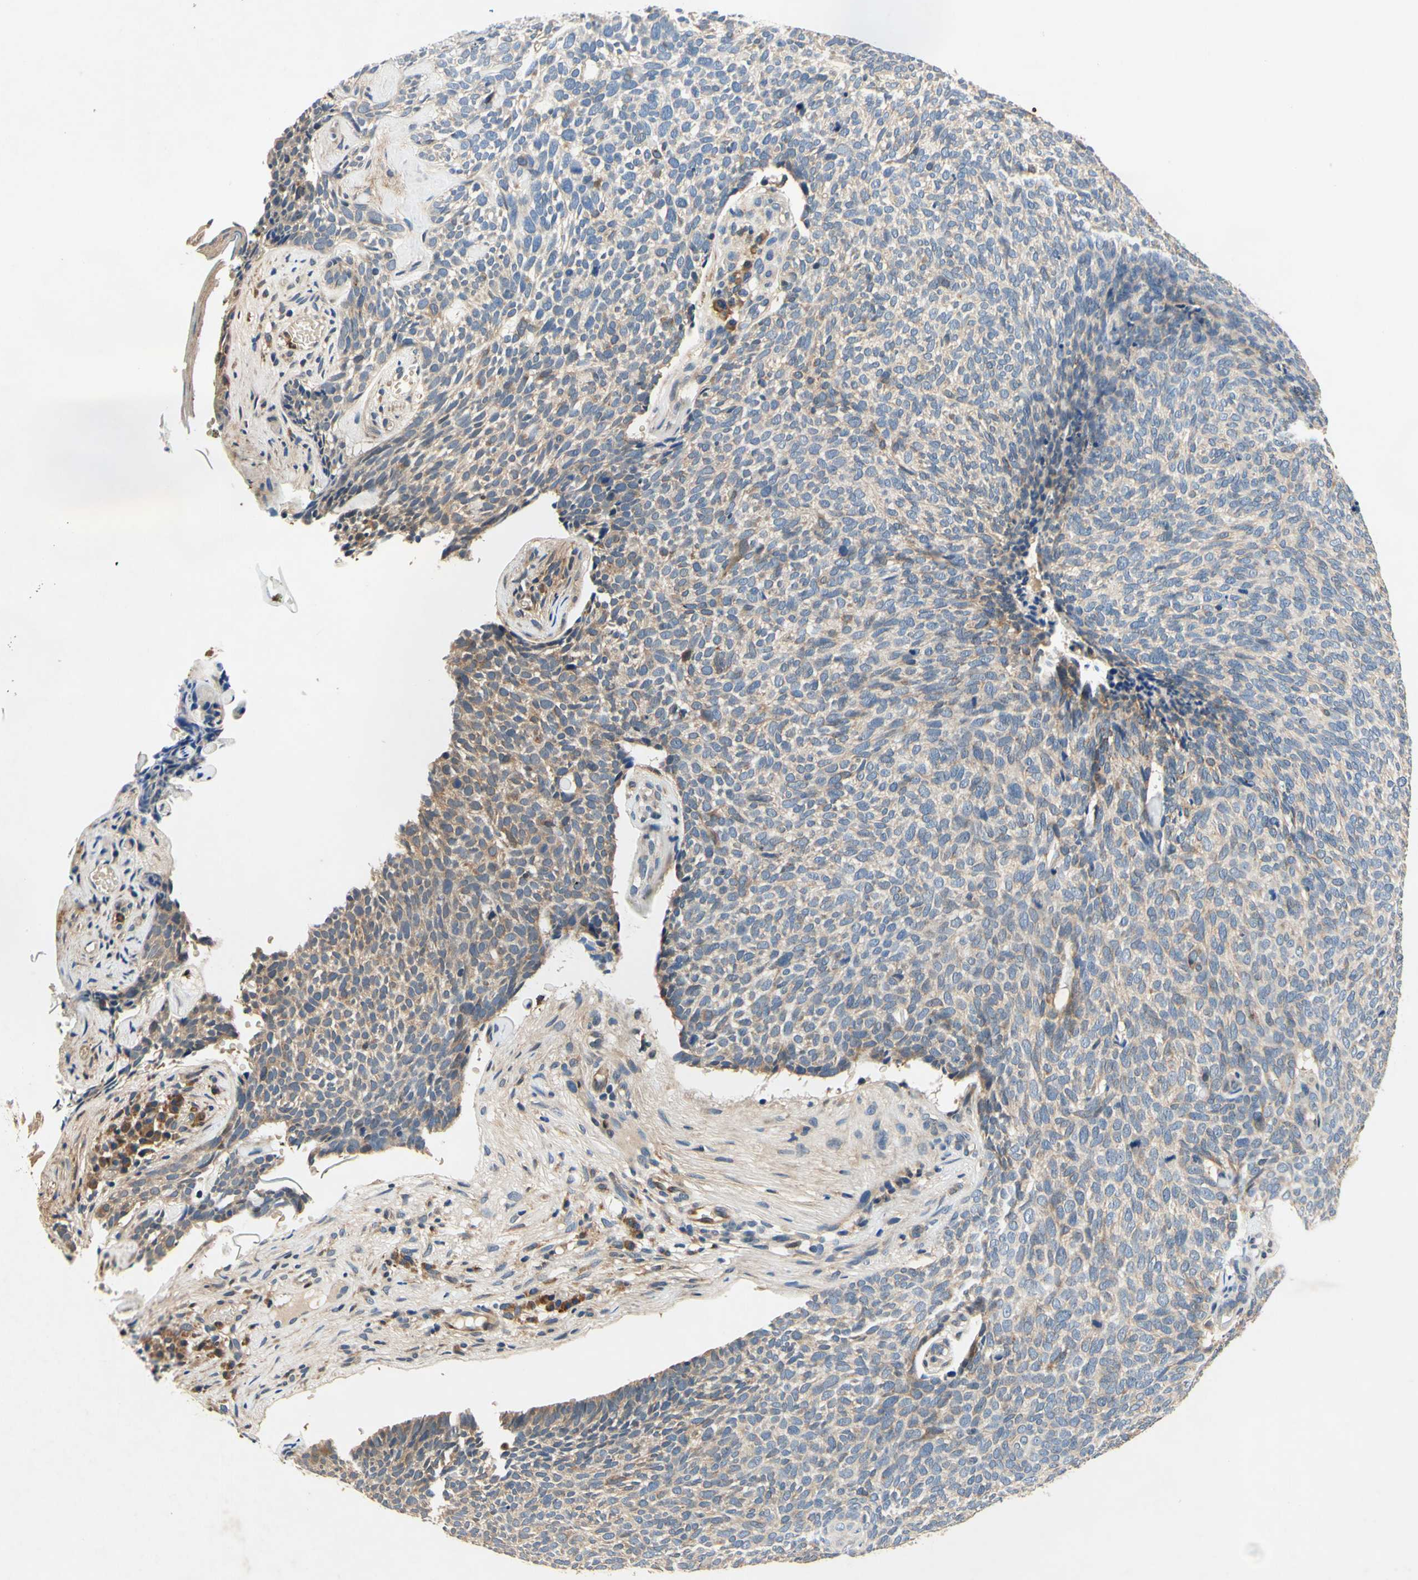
{"staining": {"intensity": "weak", "quantity": "25%-75%", "location": "cytoplasmic/membranous"}, "tissue": "skin cancer", "cell_type": "Tumor cells", "image_type": "cancer", "snomed": [{"axis": "morphology", "description": "Basal cell carcinoma"}, {"axis": "topography", "description": "Skin"}], "caption": "Immunohistochemical staining of skin cancer (basal cell carcinoma) reveals low levels of weak cytoplasmic/membranous positivity in about 25%-75% of tumor cells. (IHC, brightfield microscopy, high magnification).", "gene": "PLA2G4A", "patient": {"sex": "female", "age": 84}}